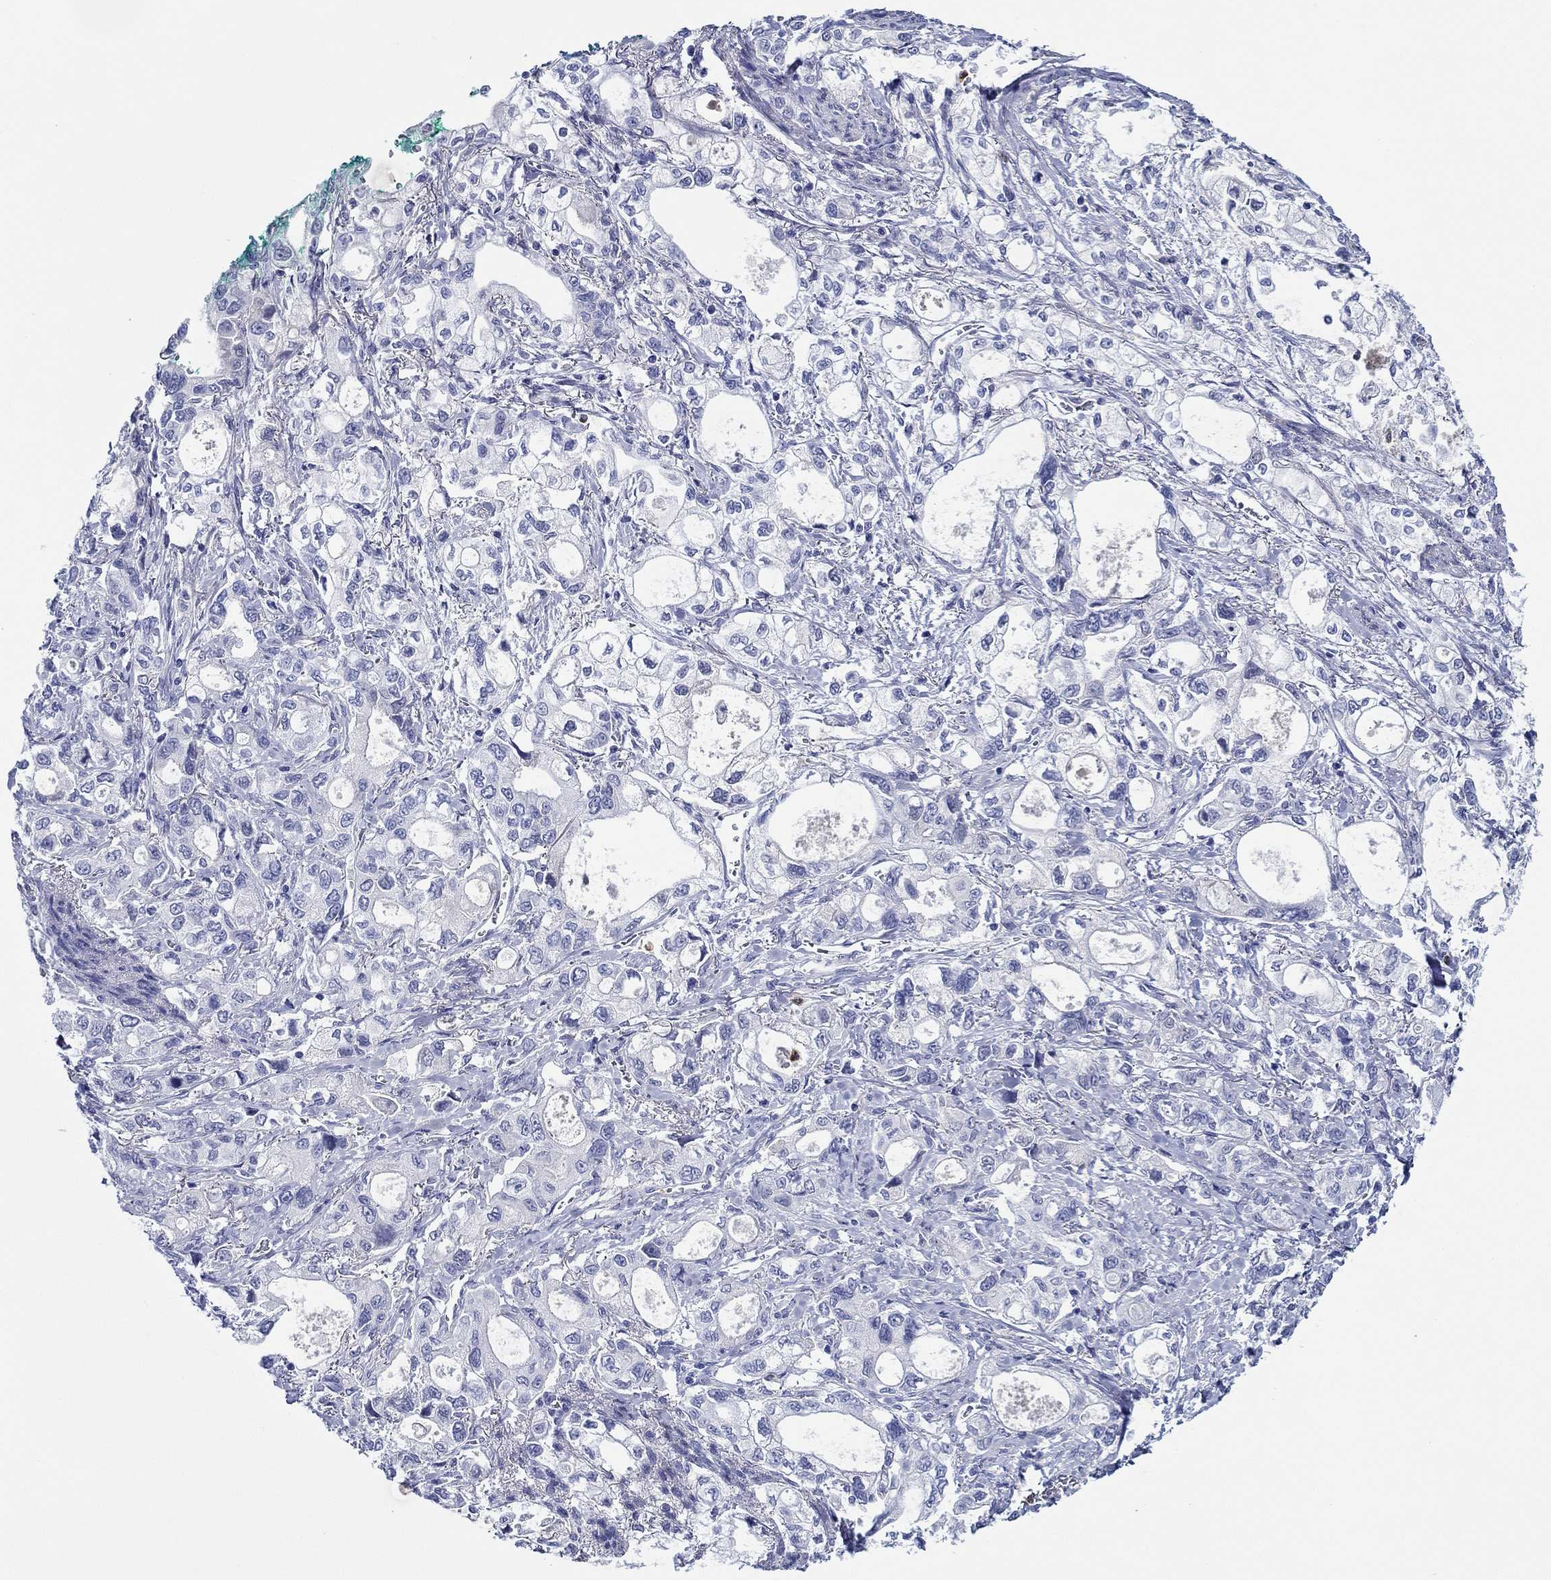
{"staining": {"intensity": "negative", "quantity": "none", "location": "none"}, "tissue": "stomach cancer", "cell_type": "Tumor cells", "image_type": "cancer", "snomed": [{"axis": "morphology", "description": "Adenocarcinoma, NOS"}, {"axis": "topography", "description": "Stomach"}], "caption": "Immunohistochemistry of human stomach cancer (adenocarcinoma) shows no positivity in tumor cells.", "gene": "EPX", "patient": {"sex": "male", "age": 63}}